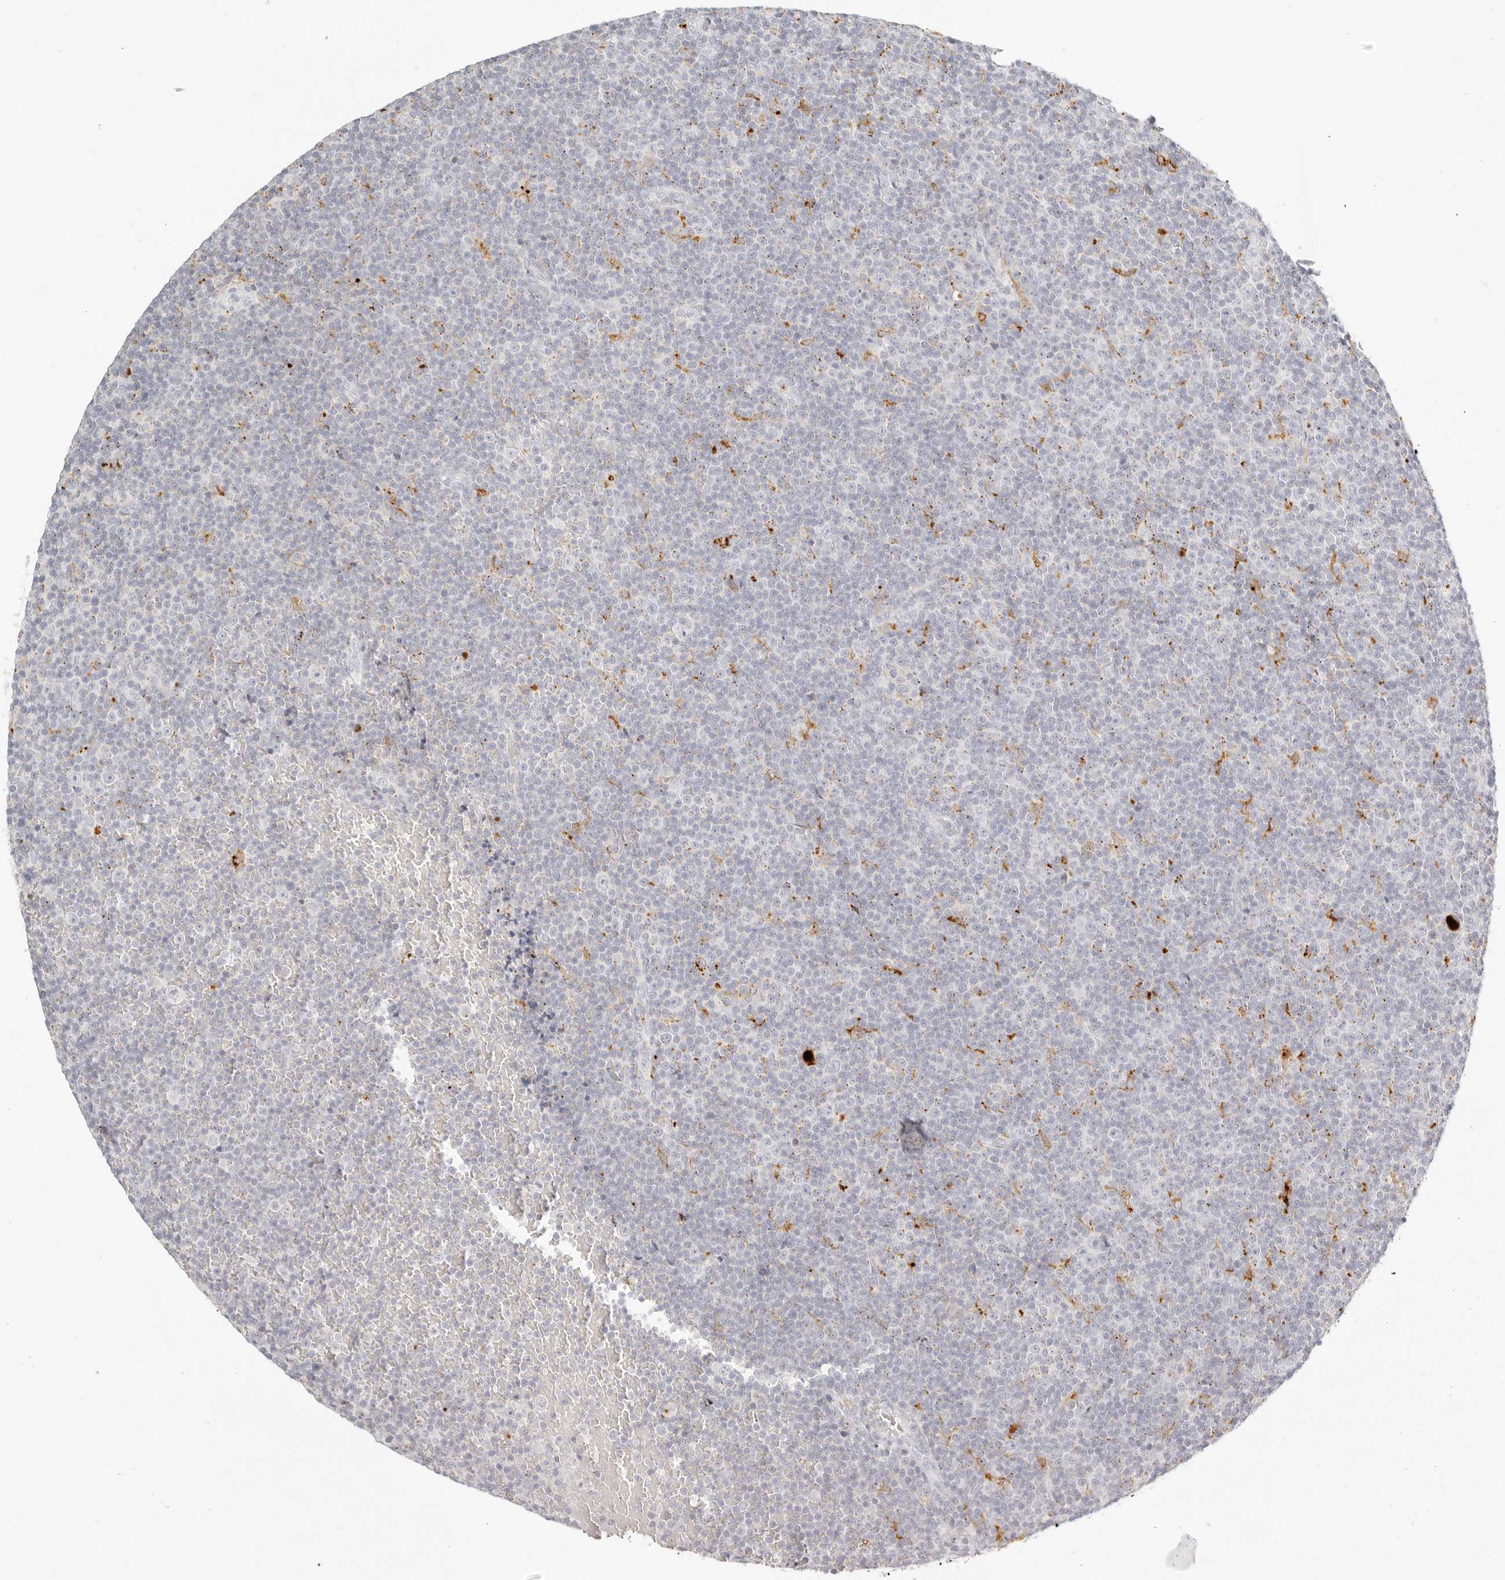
{"staining": {"intensity": "negative", "quantity": "none", "location": "none"}, "tissue": "lymphoma", "cell_type": "Tumor cells", "image_type": "cancer", "snomed": [{"axis": "morphology", "description": "Malignant lymphoma, non-Hodgkin's type, Low grade"}, {"axis": "topography", "description": "Lymph node"}], "caption": "Immunohistochemistry image of neoplastic tissue: low-grade malignant lymphoma, non-Hodgkin's type stained with DAB (3,3'-diaminobenzidine) demonstrates no significant protein positivity in tumor cells.", "gene": "RNASET2", "patient": {"sex": "female", "age": 67}}